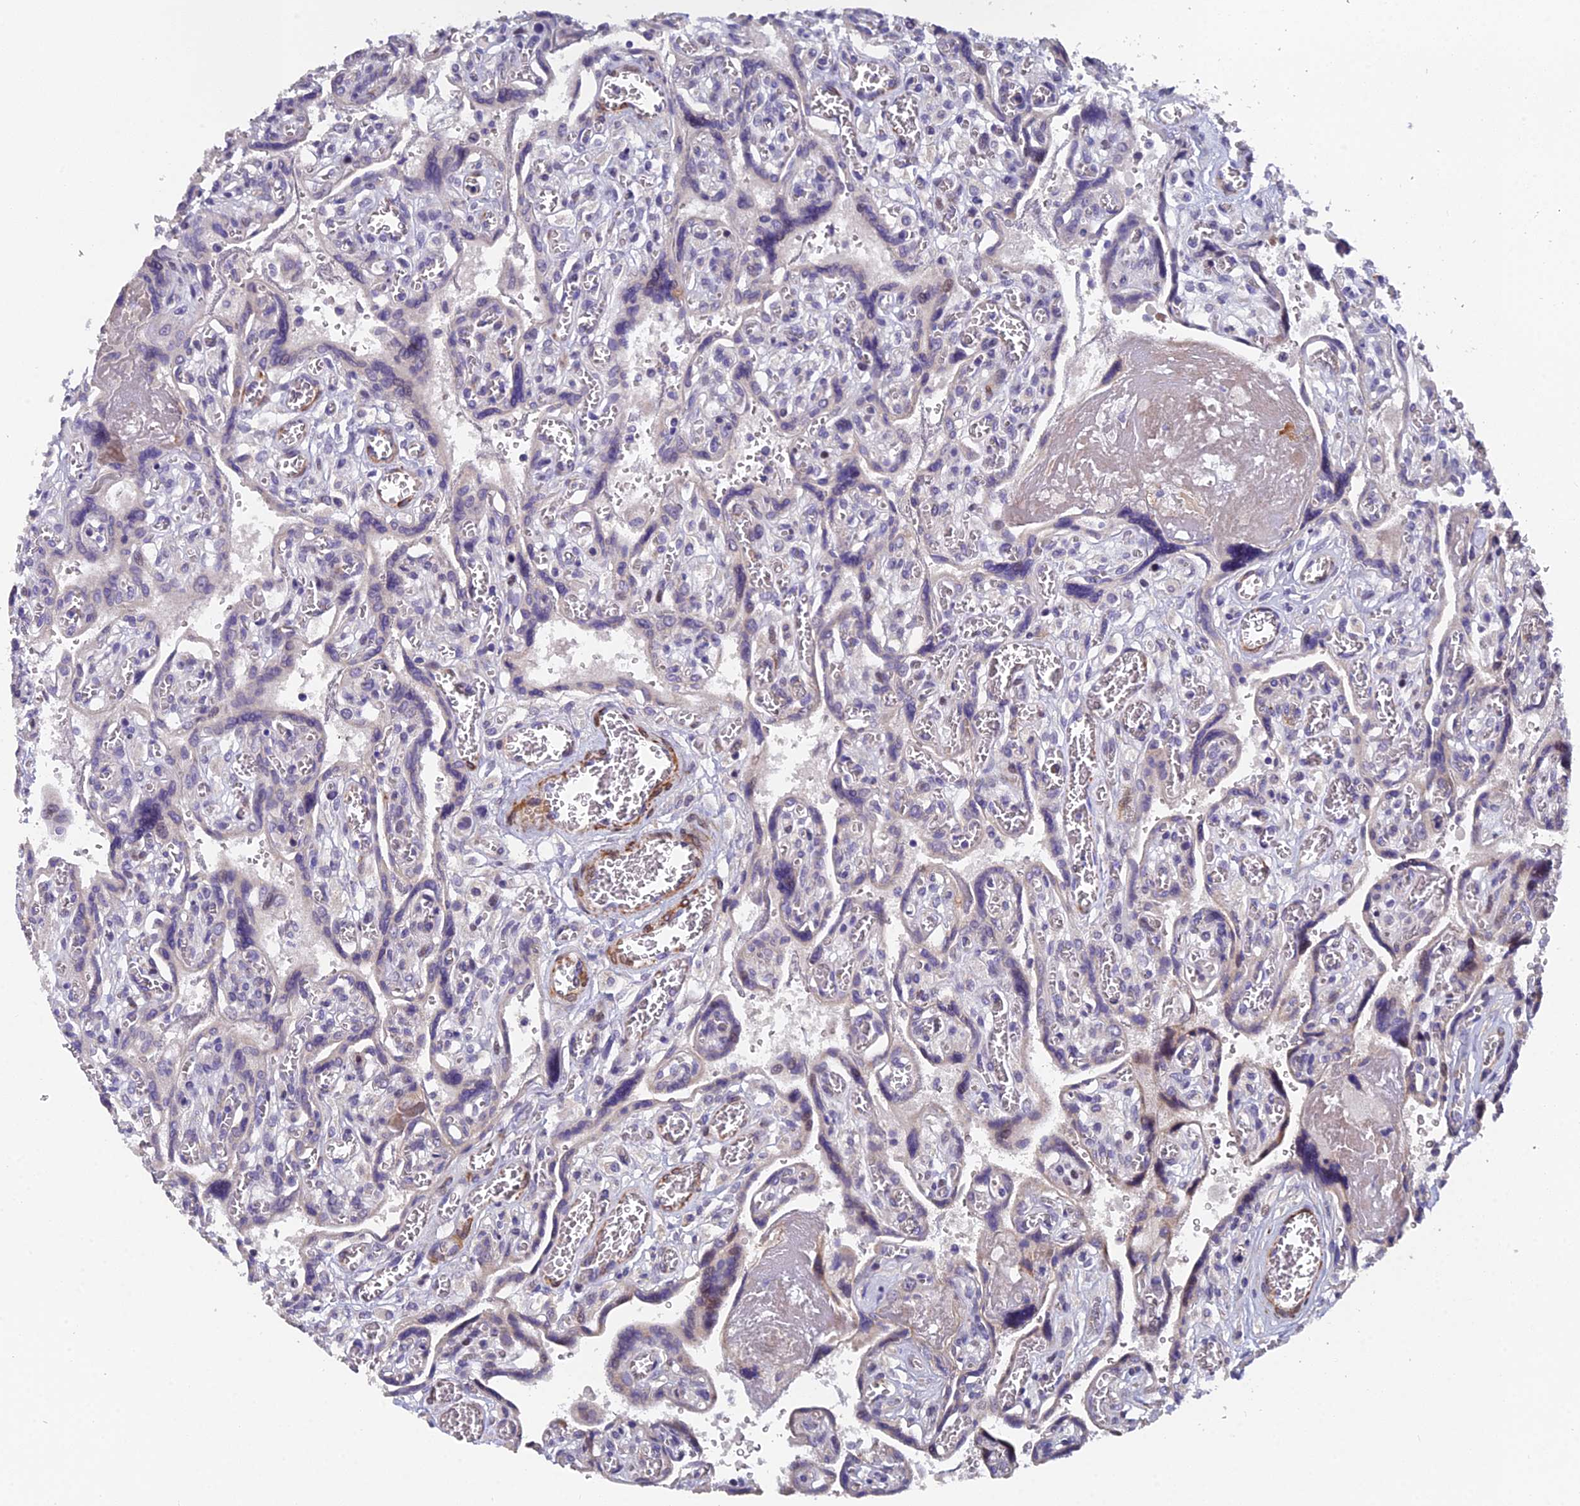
{"staining": {"intensity": "weak", "quantity": "<25%", "location": "cytoplasmic/membranous"}, "tissue": "placenta", "cell_type": "Trophoblastic cells", "image_type": "normal", "snomed": [{"axis": "morphology", "description": "Normal tissue, NOS"}, {"axis": "topography", "description": "Placenta"}], "caption": "The histopathology image reveals no staining of trophoblastic cells in benign placenta. Brightfield microscopy of immunohistochemistry stained with DAB (brown) and hematoxylin (blue), captured at high magnification.", "gene": "RAB28", "patient": {"sex": "female", "age": 39}}